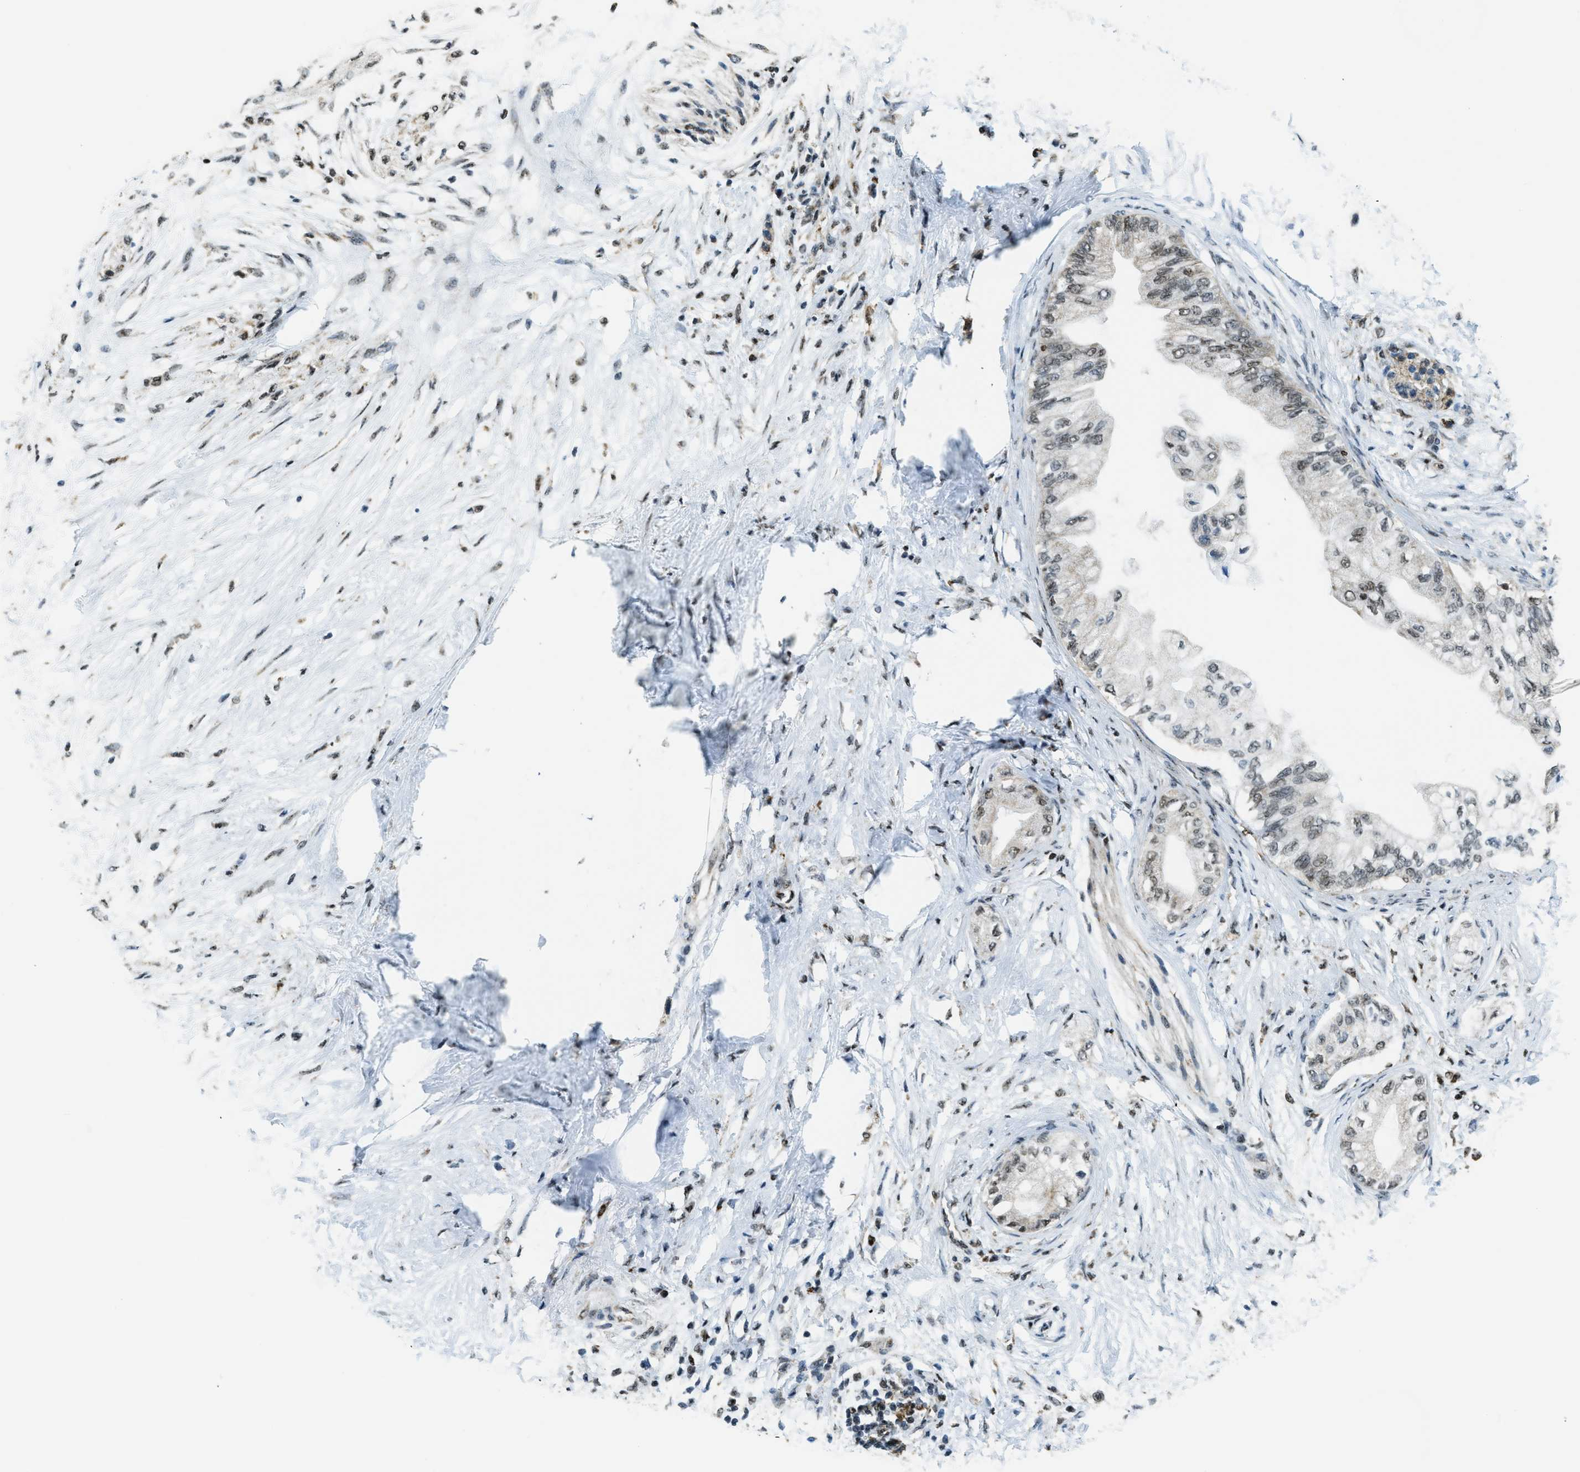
{"staining": {"intensity": "weak", "quantity": ">75%", "location": "nuclear"}, "tissue": "pancreatic cancer", "cell_type": "Tumor cells", "image_type": "cancer", "snomed": [{"axis": "morphology", "description": "Normal tissue, NOS"}, {"axis": "morphology", "description": "Adenocarcinoma, NOS"}, {"axis": "topography", "description": "Pancreas"}, {"axis": "topography", "description": "Duodenum"}], "caption": "IHC (DAB) staining of pancreatic cancer (adenocarcinoma) exhibits weak nuclear protein positivity in approximately >75% of tumor cells.", "gene": "SP100", "patient": {"sex": "female", "age": 60}}